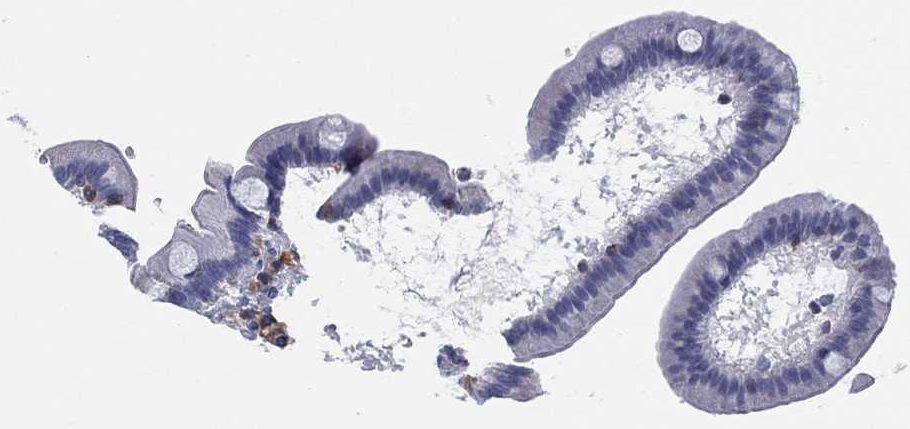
{"staining": {"intensity": "negative", "quantity": "none", "location": "none"}, "tissue": "duodenum", "cell_type": "Glandular cells", "image_type": "normal", "snomed": [{"axis": "morphology", "description": "Normal tissue, NOS"}, {"axis": "topography", "description": "Duodenum"}], "caption": "Duodenum was stained to show a protein in brown. There is no significant positivity in glandular cells. (DAB (3,3'-diaminobenzidine) immunohistochemistry (IHC) with hematoxylin counter stain).", "gene": "FYB1", "patient": {"sex": "male", "age": 59}}